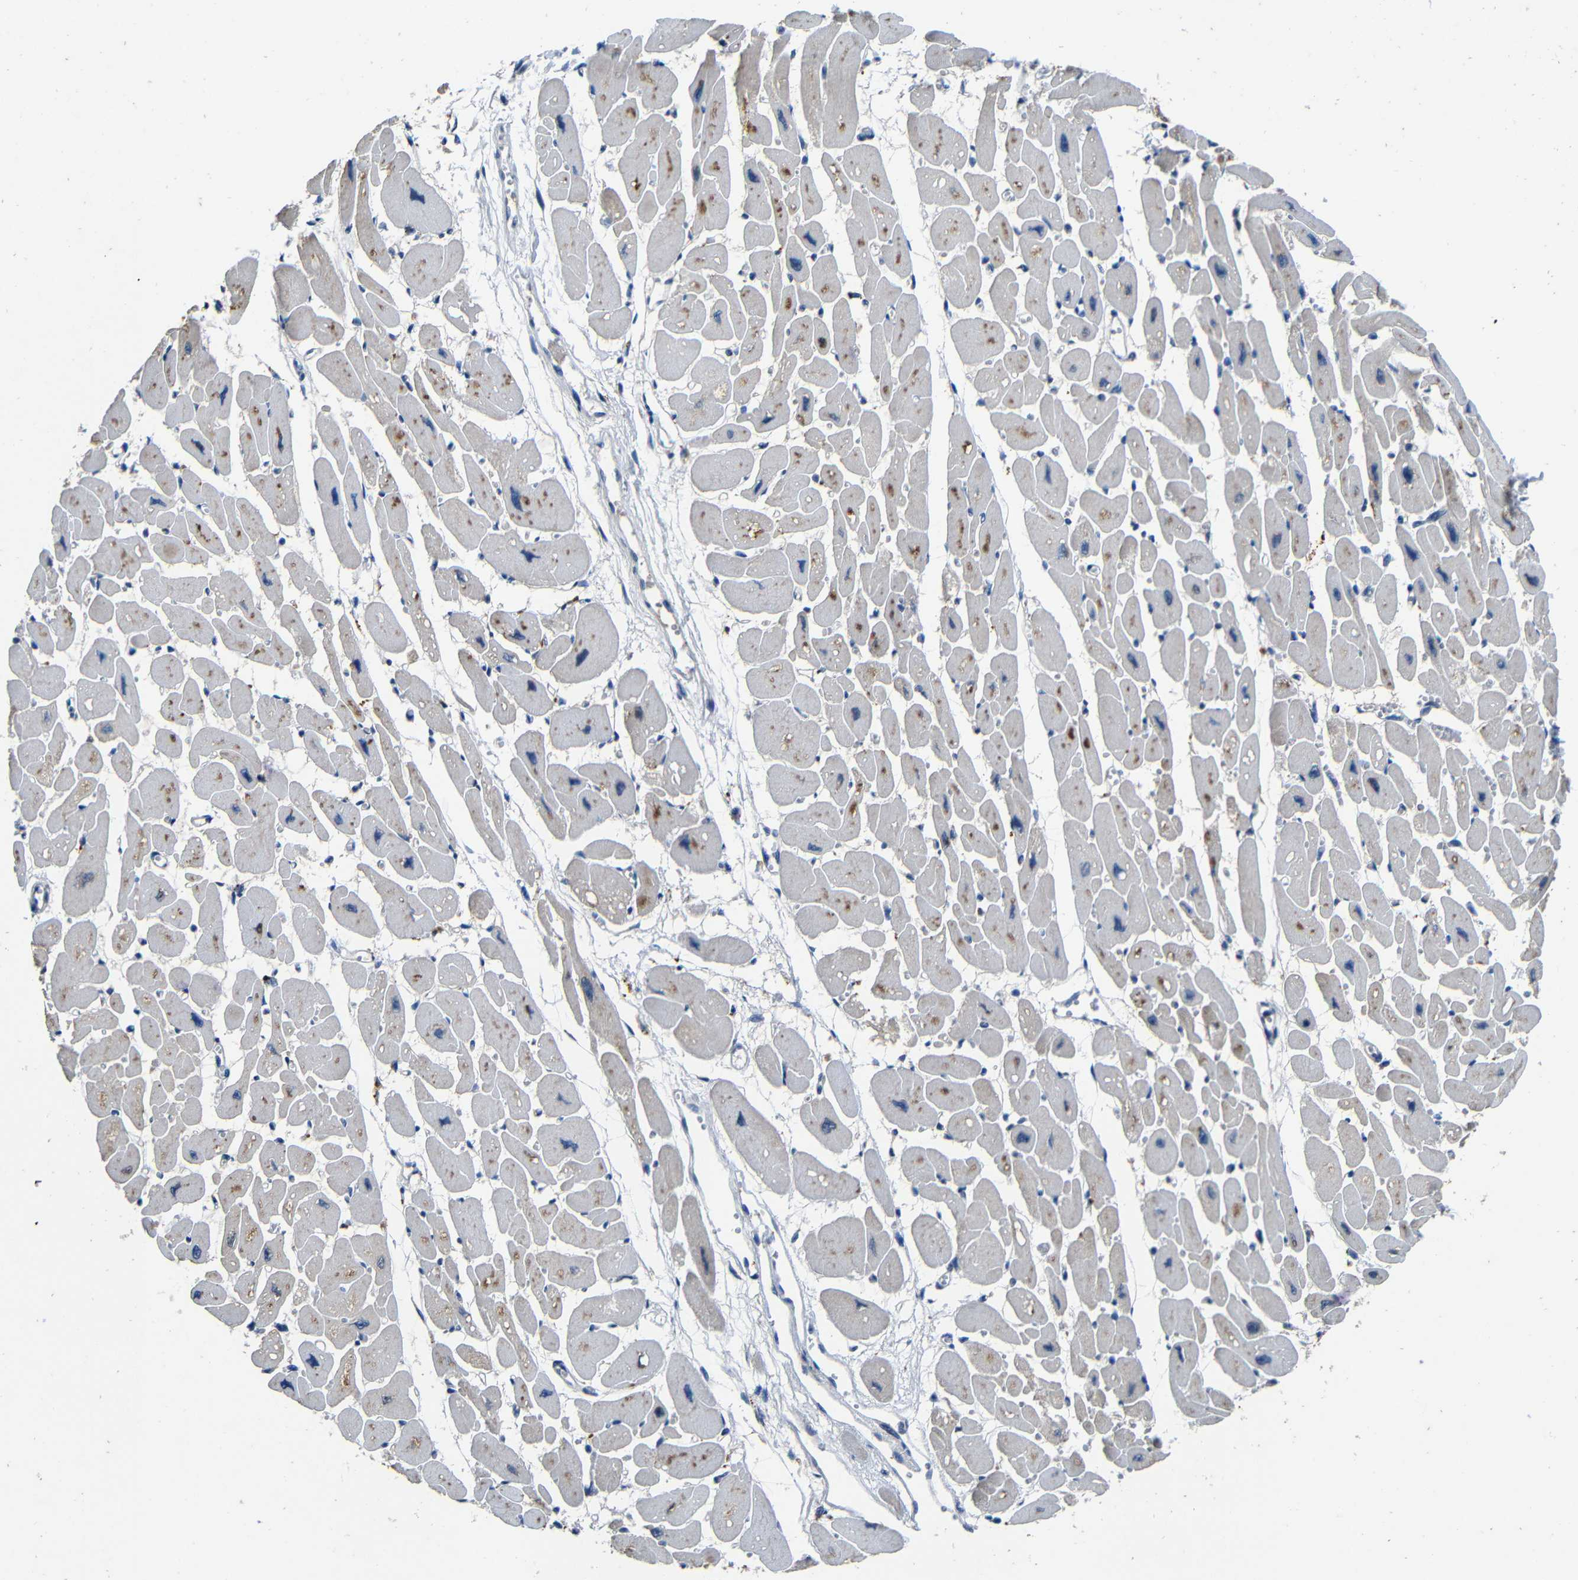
{"staining": {"intensity": "moderate", "quantity": "25%-75%", "location": "cytoplasmic/membranous"}, "tissue": "heart muscle", "cell_type": "Cardiomyocytes", "image_type": "normal", "snomed": [{"axis": "morphology", "description": "Normal tissue, NOS"}, {"axis": "topography", "description": "Heart"}], "caption": "A brown stain highlights moderate cytoplasmic/membranous staining of a protein in cardiomyocytes of unremarkable human heart muscle.", "gene": "C6orf89", "patient": {"sex": "female", "age": 54}}